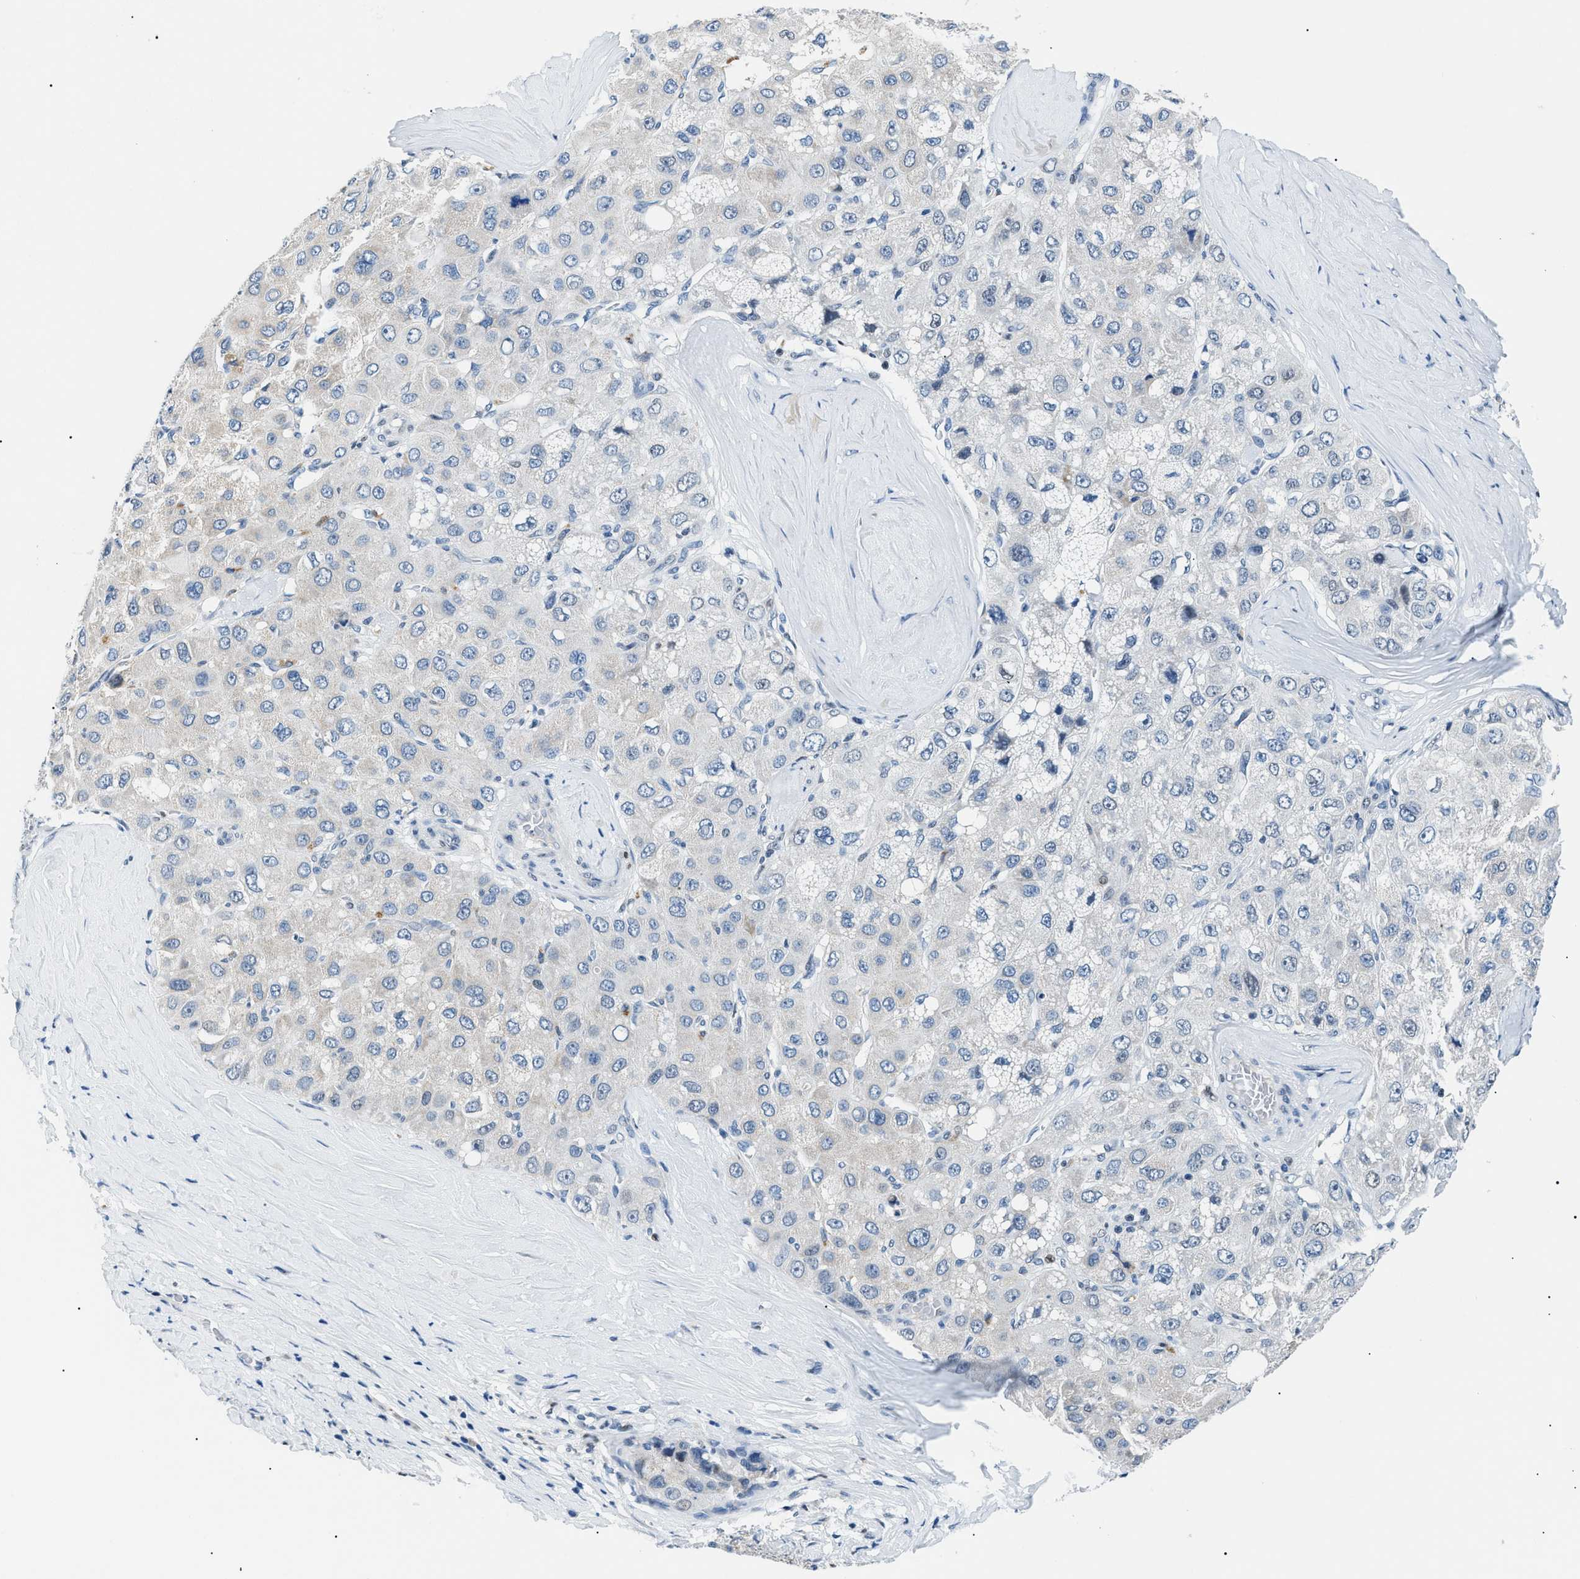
{"staining": {"intensity": "weak", "quantity": "<25%", "location": "cytoplasmic/membranous"}, "tissue": "liver cancer", "cell_type": "Tumor cells", "image_type": "cancer", "snomed": [{"axis": "morphology", "description": "Carcinoma, Hepatocellular, NOS"}, {"axis": "topography", "description": "Liver"}], "caption": "The histopathology image displays no staining of tumor cells in liver cancer. (Immunohistochemistry, brightfield microscopy, high magnification).", "gene": "SMARCC1", "patient": {"sex": "male", "age": 80}}